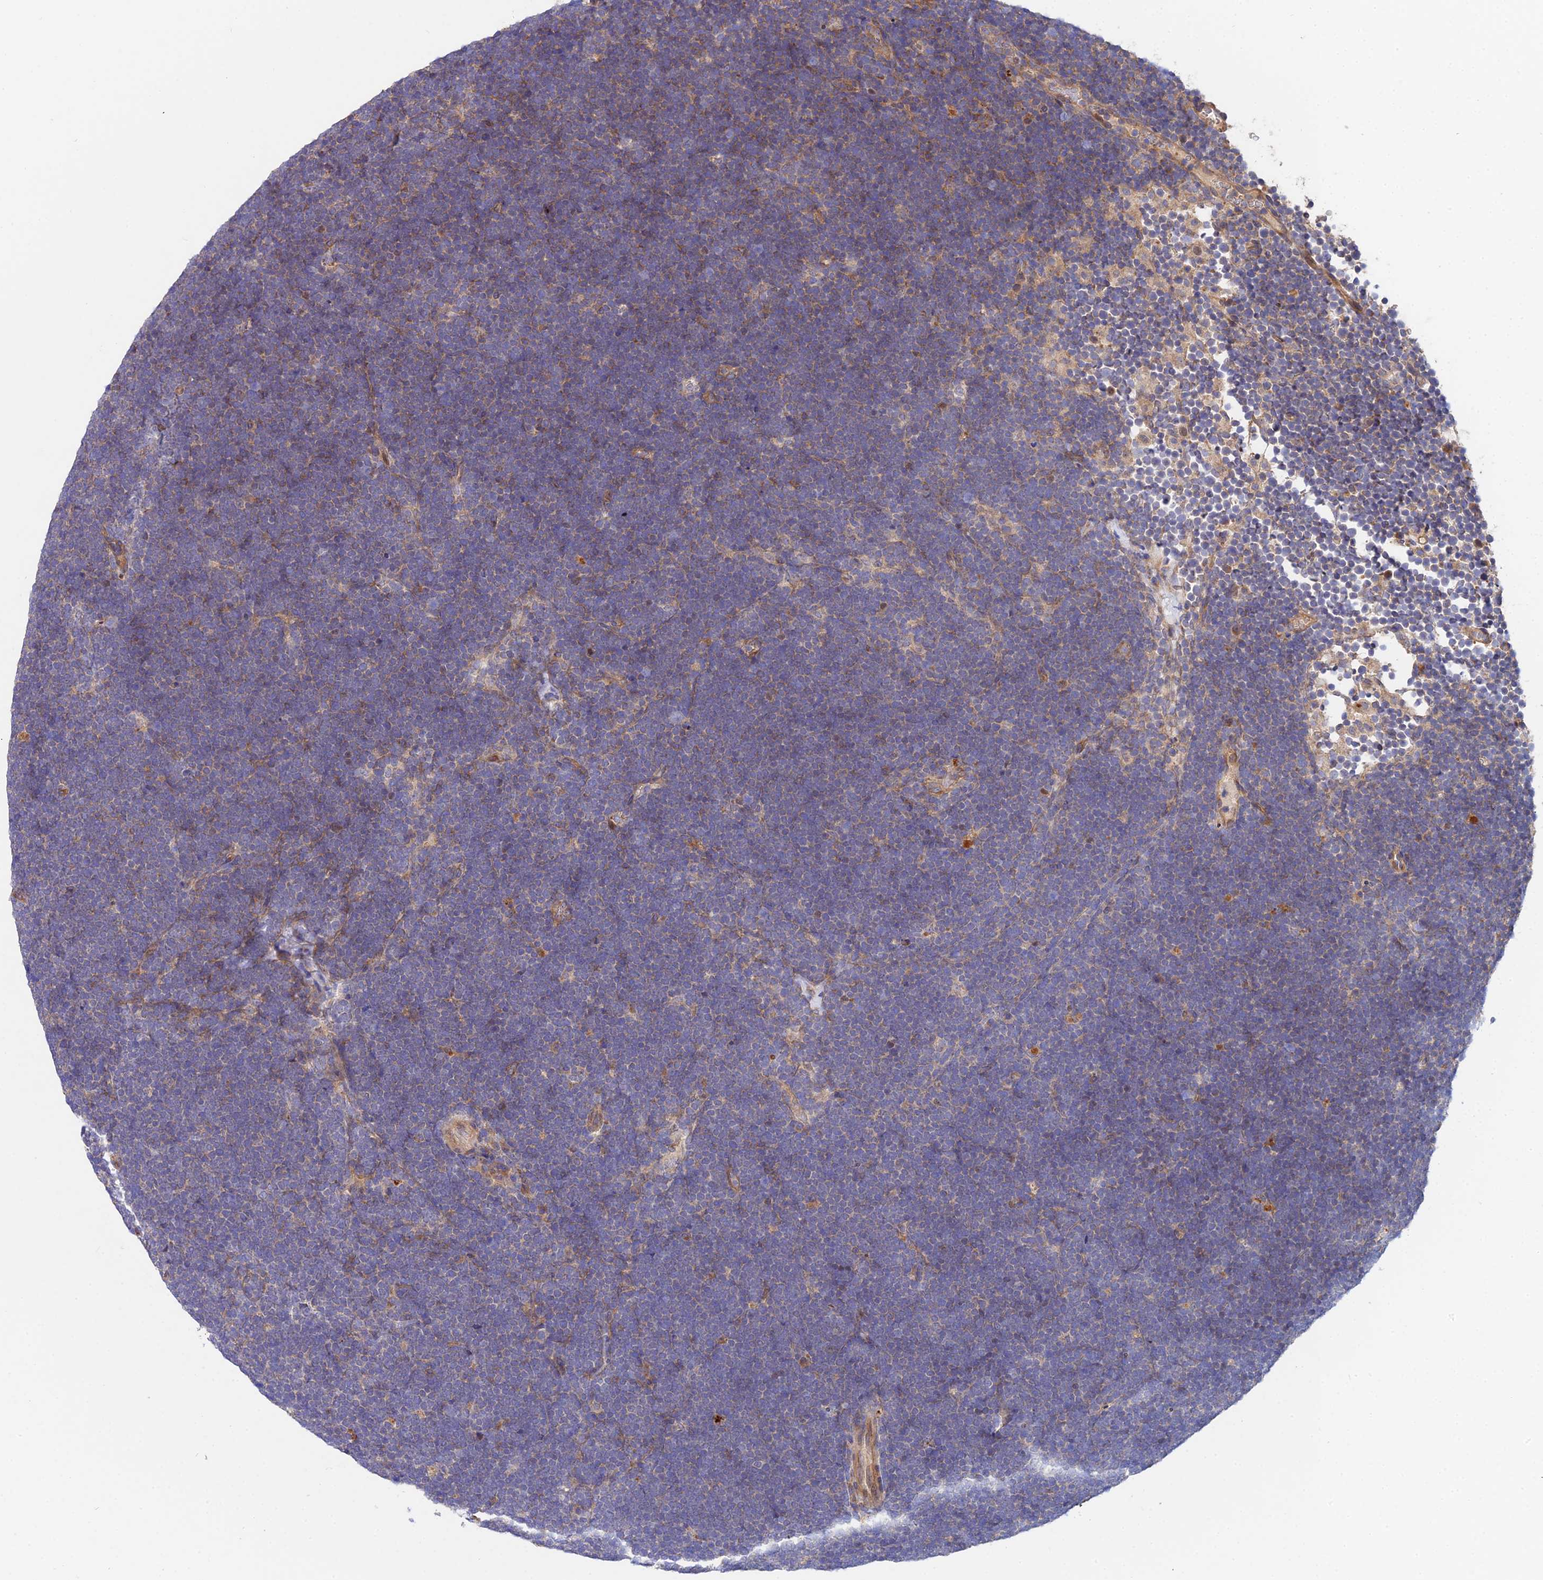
{"staining": {"intensity": "negative", "quantity": "none", "location": "none"}, "tissue": "lymphoma", "cell_type": "Tumor cells", "image_type": "cancer", "snomed": [{"axis": "morphology", "description": "Malignant lymphoma, non-Hodgkin's type, High grade"}, {"axis": "topography", "description": "Lymph node"}], "caption": "Human malignant lymphoma, non-Hodgkin's type (high-grade) stained for a protein using immunohistochemistry (IHC) reveals no expression in tumor cells.", "gene": "CDC37L1", "patient": {"sex": "male", "age": 13}}